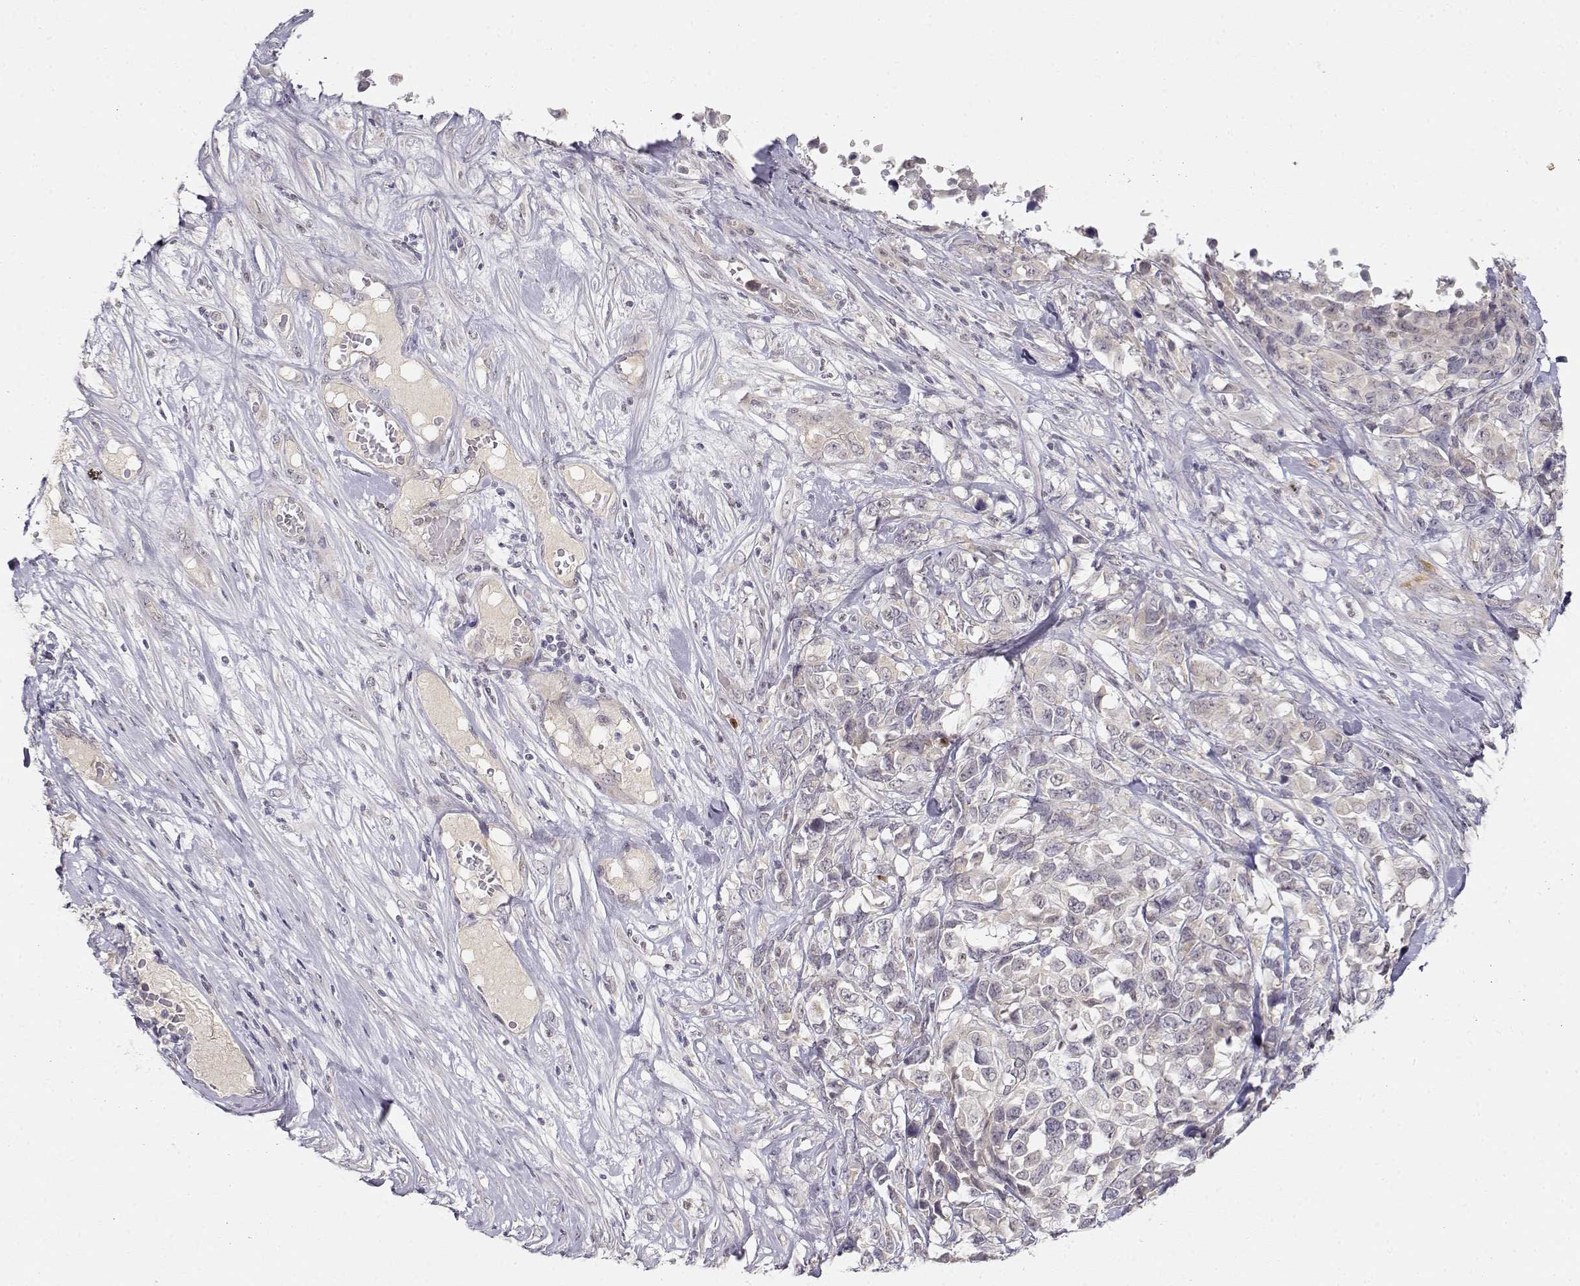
{"staining": {"intensity": "negative", "quantity": "none", "location": "none"}, "tissue": "melanoma", "cell_type": "Tumor cells", "image_type": "cancer", "snomed": [{"axis": "morphology", "description": "Malignant melanoma, Metastatic site"}, {"axis": "topography", "description": "Skin"}], "caption": "This is an IHC photomicrograph of human malignant melanoma (metastatic site). There is no positivity in tumor cells.", "gene": "EAF2", "patient": {"sex": "male", "age": 84}}